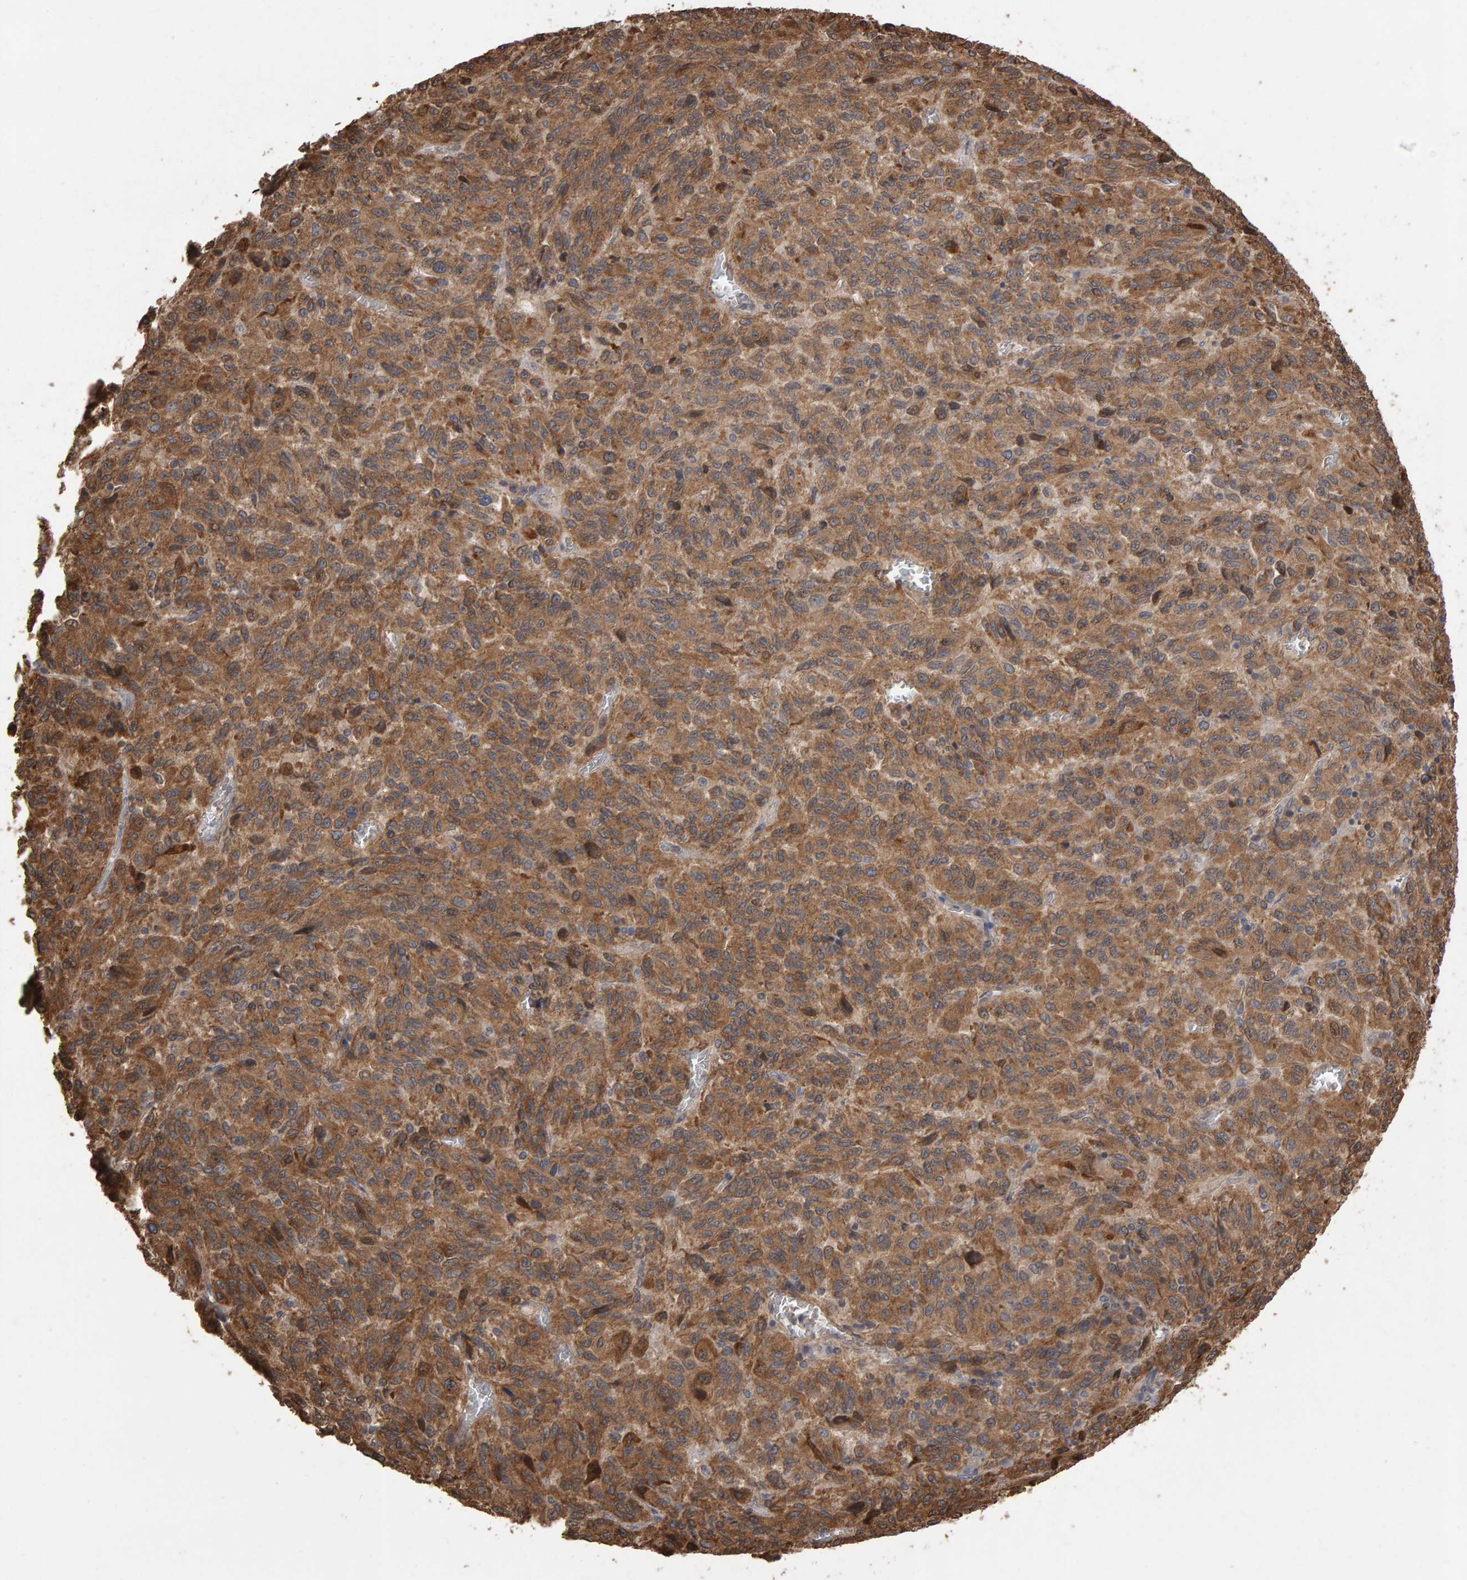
{"staining": {"intensity": "moderate", "quantity": ">75%", "location": "cytoplasmic/membranous"}, "tissue": "melanoma", "cell_type": "Tumor cells", "image_type": "cancer", "snomed": [{"axis": "morphology", "description": "Malignant melanoma, Metastatic site"}, {"axis": "topography", "description": "Lung"}], "caption": "This photomicrograph displays immunohistochemistry staining of melanoma, with medium moderate cytoplasmic/membranous positivity in about >75% of tumor cells.", "gene": "SCRIB", "patient": {"sex": "male", "age": 64}}